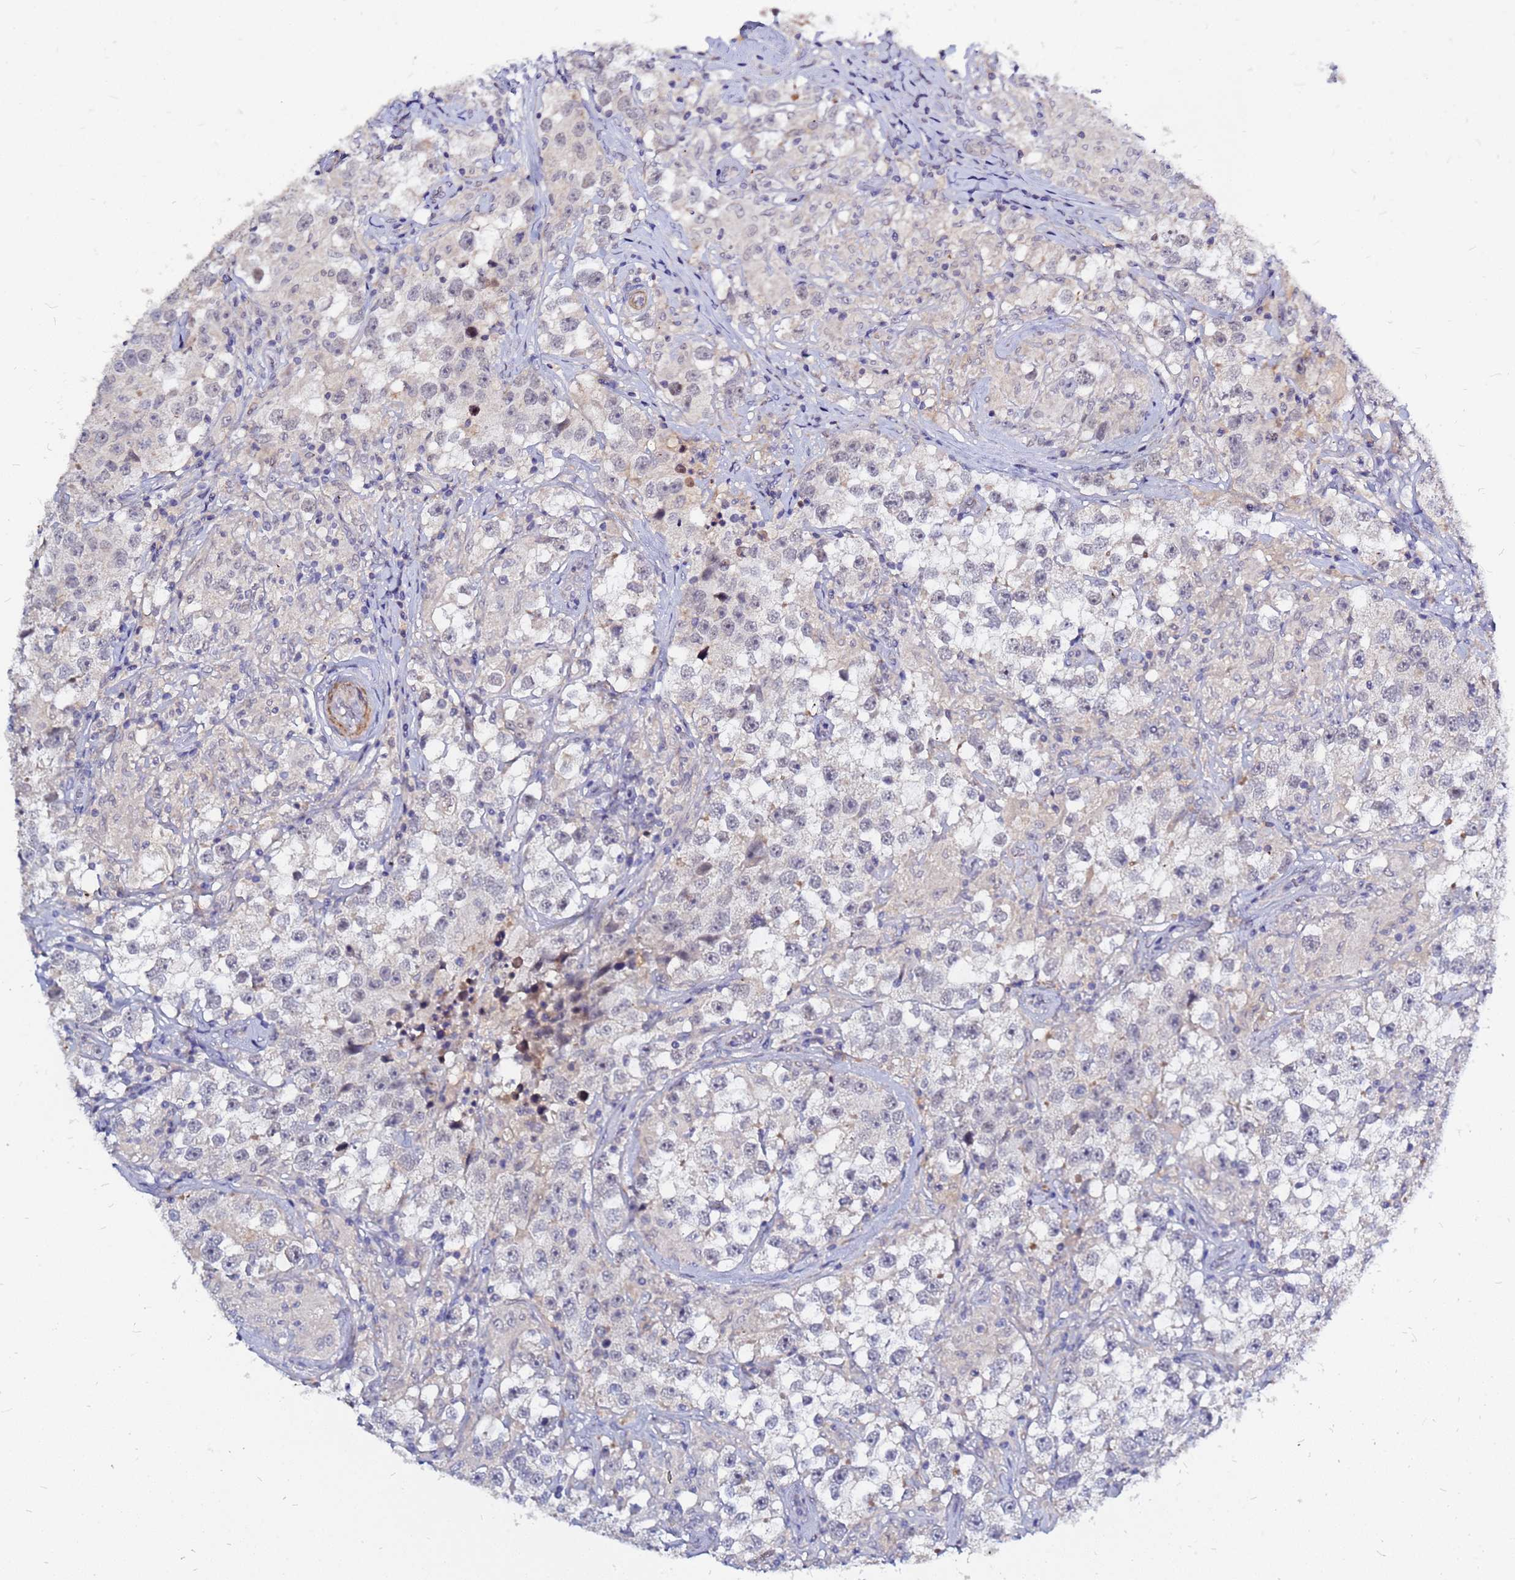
{"staining": {"intensity": "negative", "quantity": "none", "location": "none"}, "tissue": "testis cancer", "cell_type": "Tumor cells", "image_type": "cancer", "snomed": [{"axis": "morphology", "description": "Seminoma, NOS"}, {"axis": "topography", "description": "Testis"}], "caption": "There is no significant expression in tumor cells of testis cancer (seminoma).", "gene": "SRGAP3", "patient": {"sex": "male", "age": 46}}